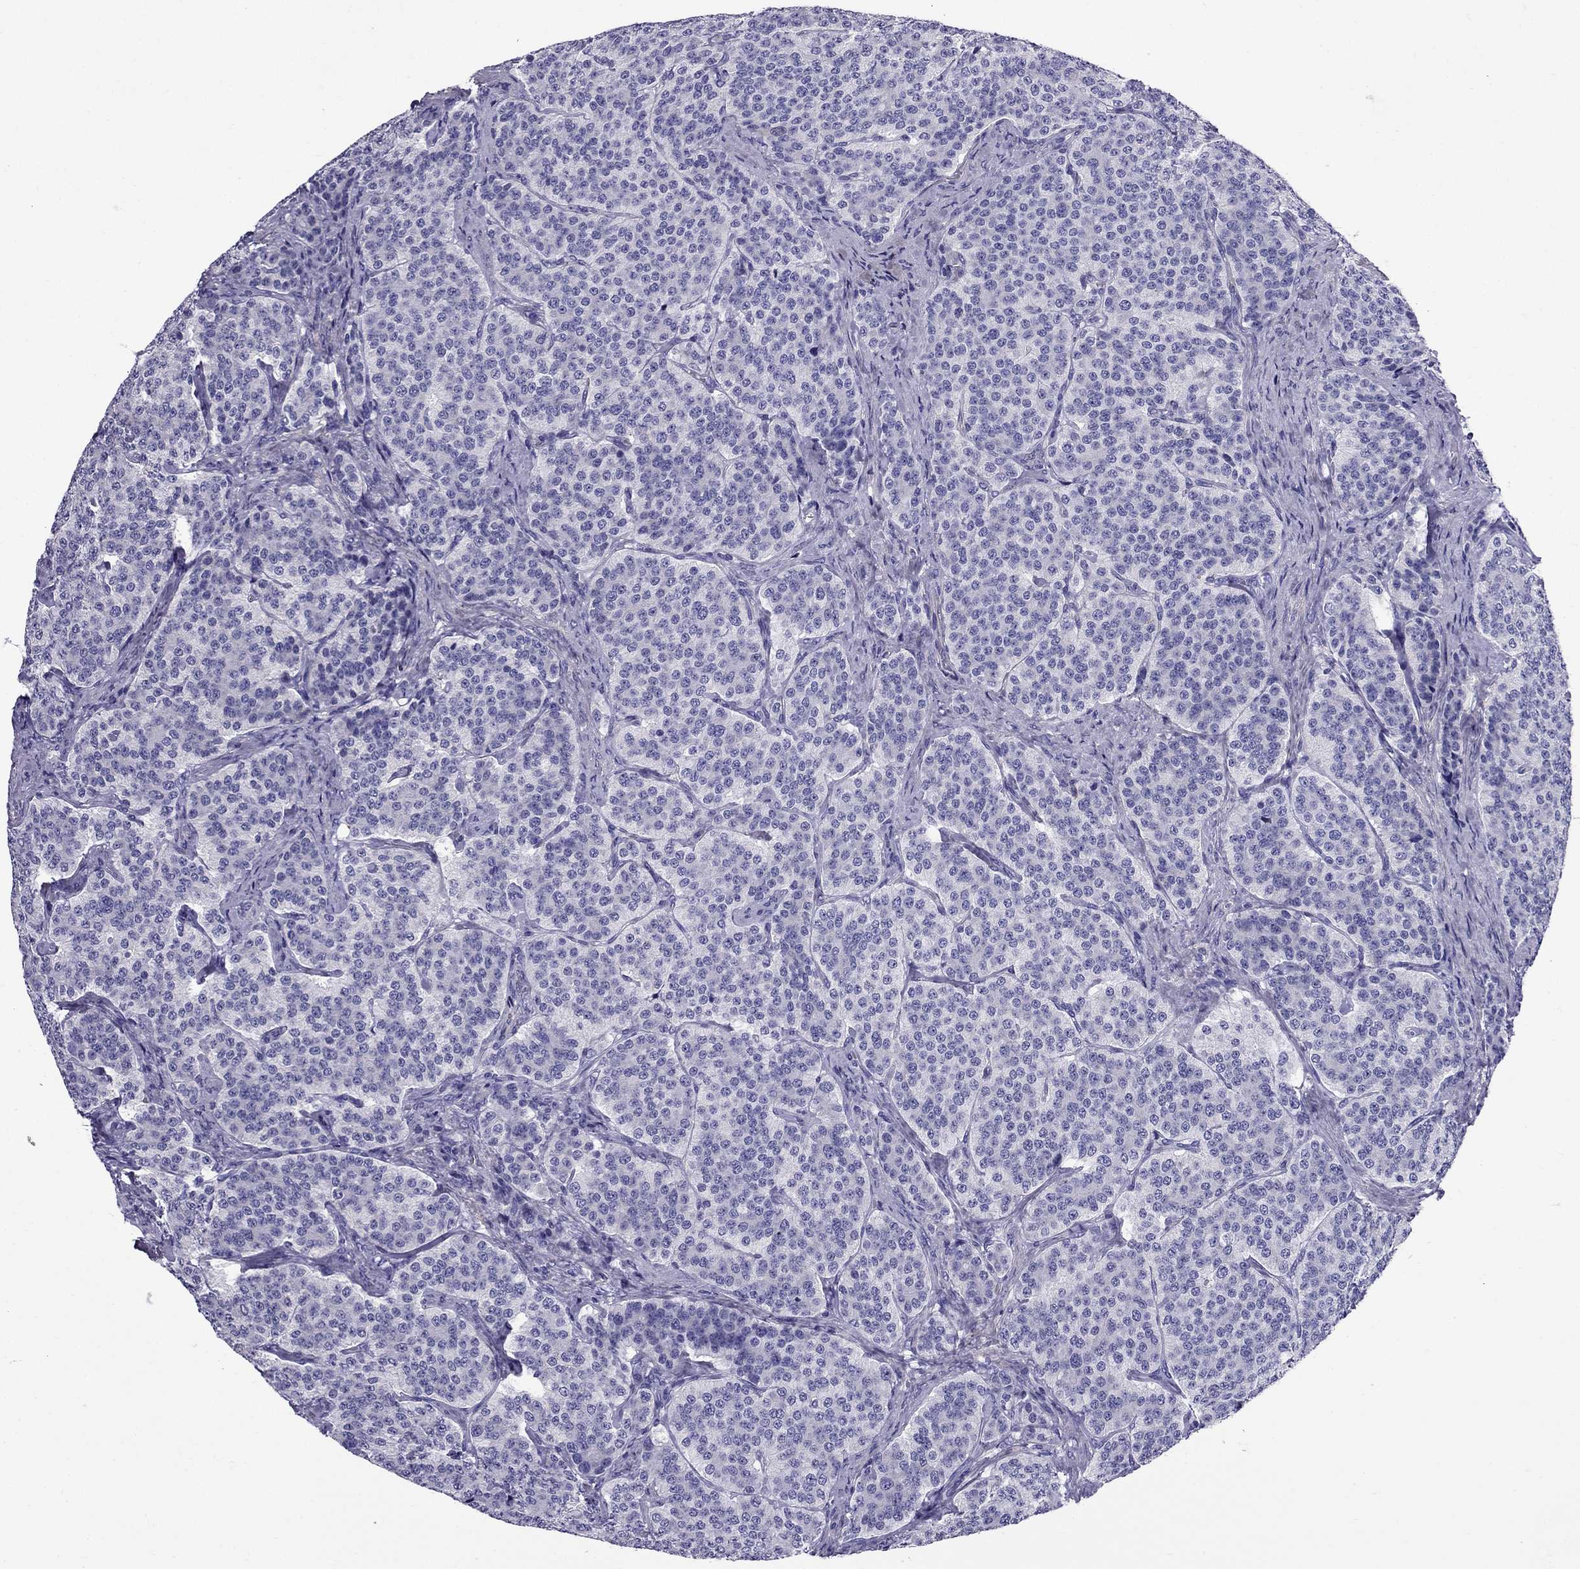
{"staining": {"intensity": "negative", "quantity": "none", "location": "none"}, "tissue": "carcinoid", "cell_type": "Tumor cells", "image_type": "cancer", "snomed": [{"axis": "morphology", "description": "Carcinoid, malignant, NOS"}, {"axis": "topography", "description": "Small intestine"}], "caption": "Carcinoid (malignant) was stained to show a protein in brown. There is no significant staining in tumor cells. (IHC, brightfield microscopy, high magnification).", "gene": "GPR50", "patient": {"sex": "female", "age": 58}}